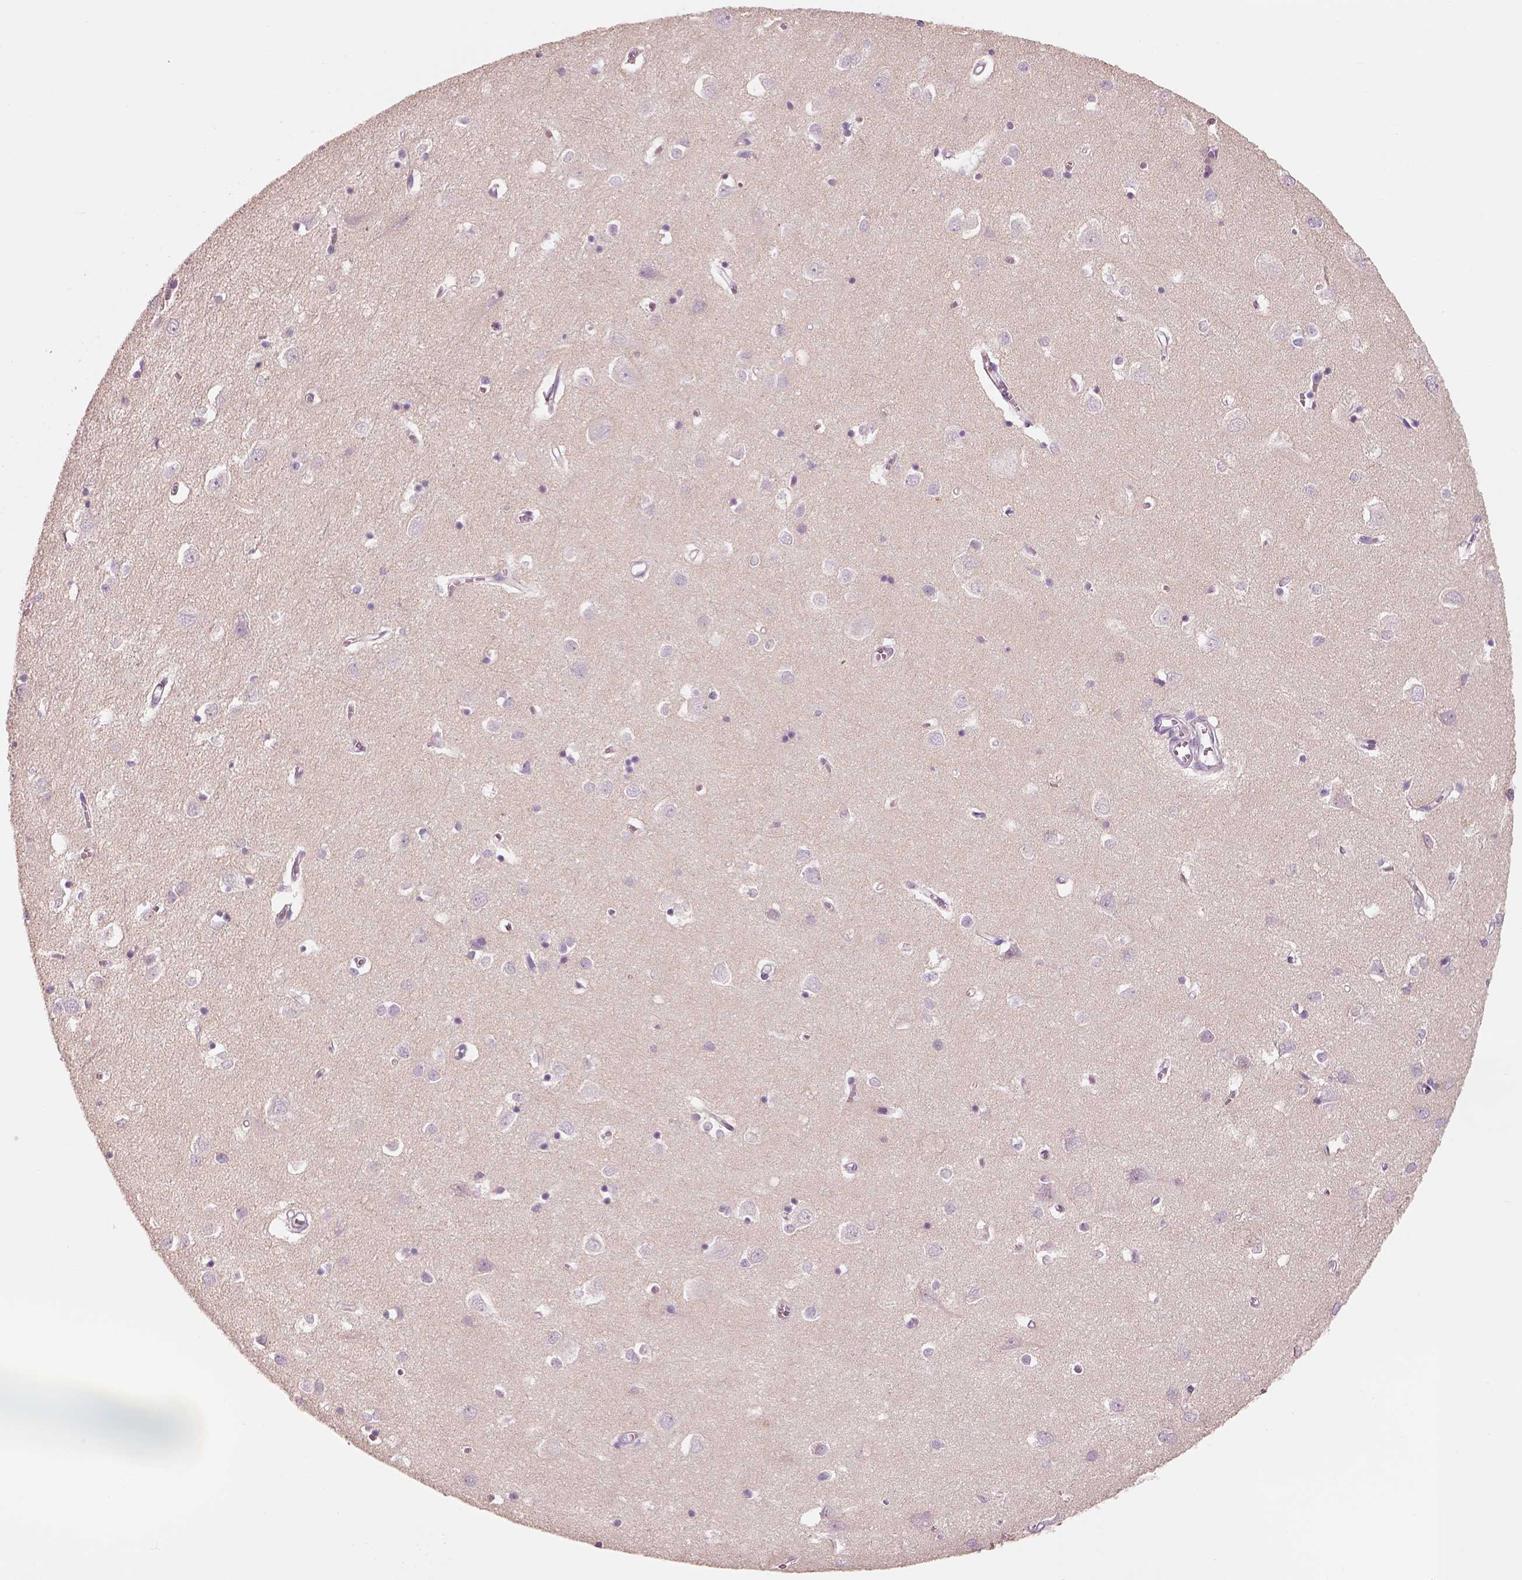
{"staining": {"intensity": "negative", "quantity": "none", "location": "none"}, "tissue": "cerebral cortex", "cell_type": "Endothelial cells", "image_type": "normal", "snomed": [{"axis": "morphology", "description": "Normal tissue, NOS"}, {"axis": "topography", "description": "Cerebral cortex"}], "caption": "DAB (3,3'-diaminobenzidine) immunohistochemical staining of unremarkable human cerebral cortex displays no significant staining in endothelial cells.", "gene": "PNOC", "patient": {"sex": "male", "age": 70}}